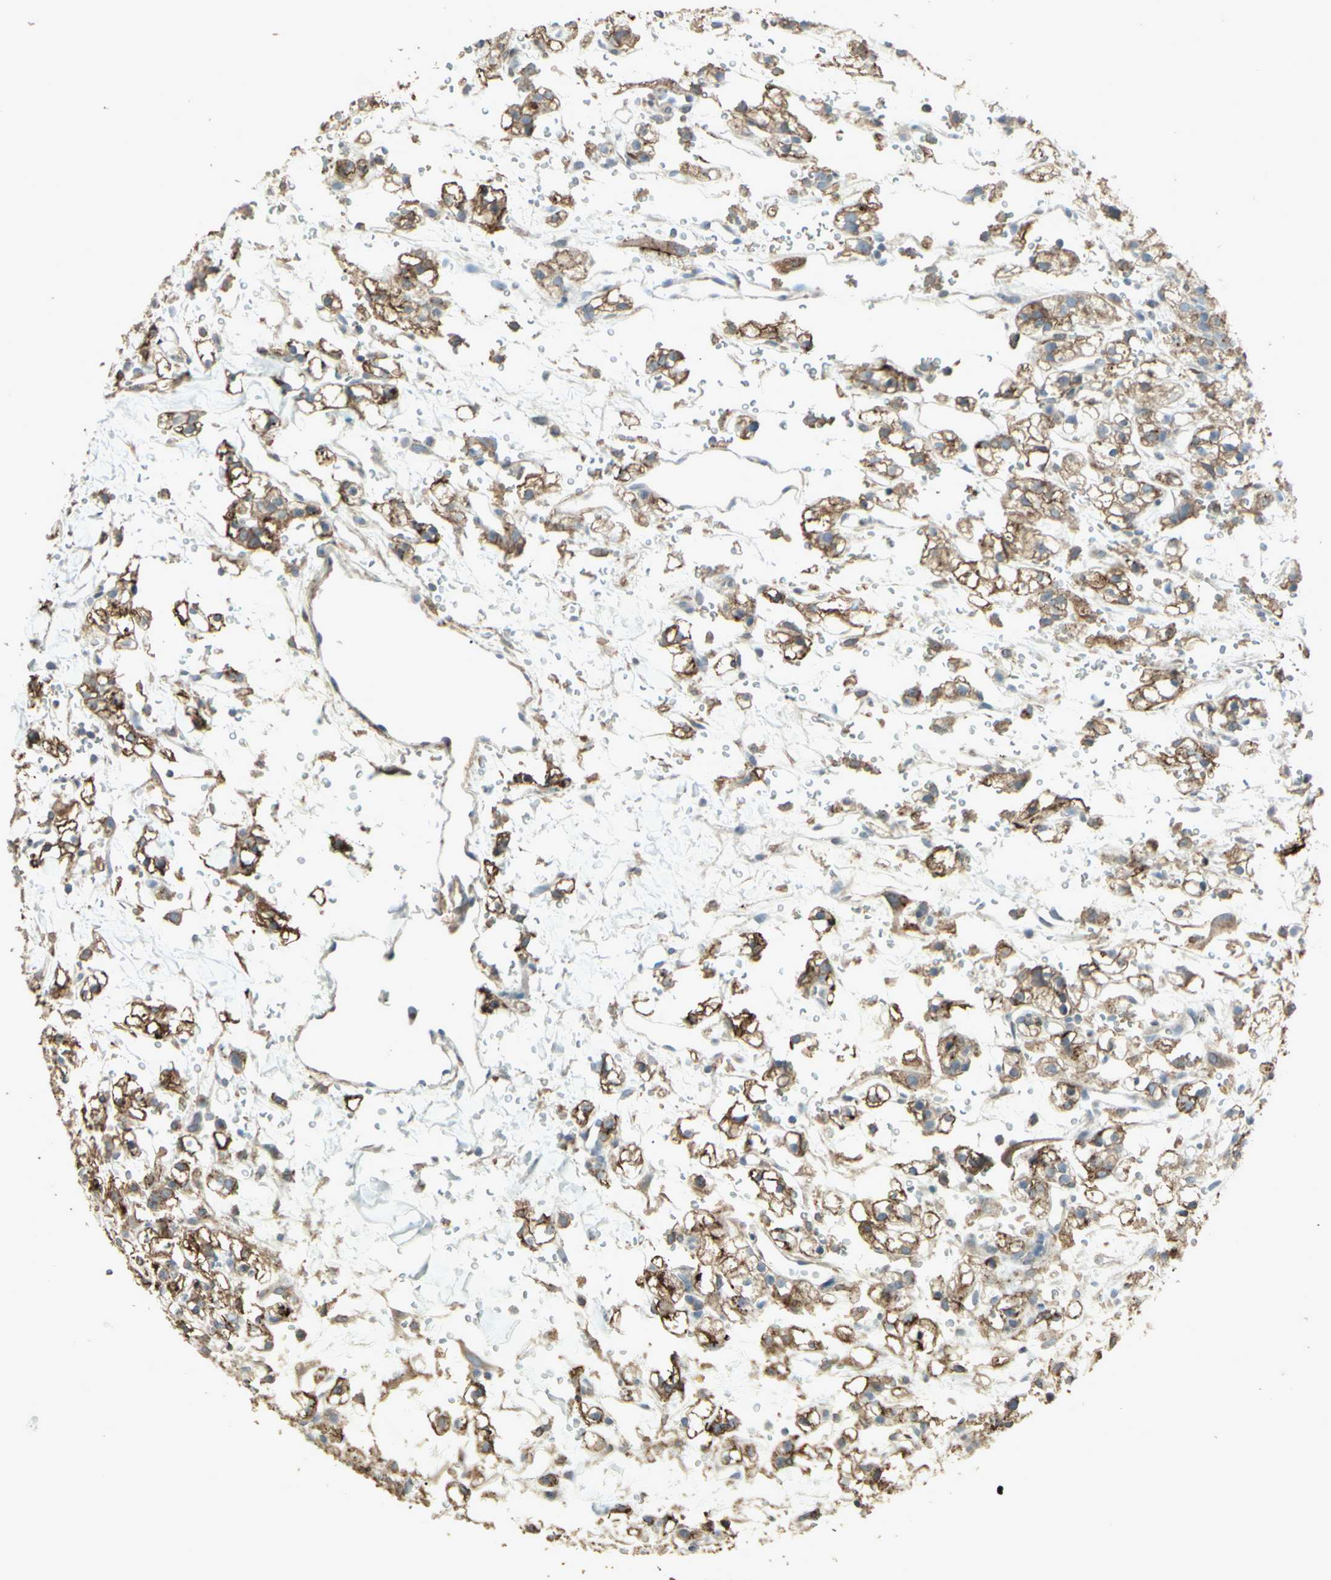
{"staining": {"intensity": "moderate", "quantity": ">75%", "location": "cytoplasmic/membranous"}, "tissue": "renal cancer", "cell_type": "Tumor cells", "image_type": "cancer", "snomed": [{"axis": "morphology", "description": "Adenocarcinoma, NOS"}, {"axis": "topography", "description": "Kidney"}], "caption": "IHC staining of renal adenocarcinoma, which reveals medium levels of moderate cytoplasmic/membranous expression in approximately >75% of tumor cells indicating moderate cytoplasmic/membranous protein staining. The staining was performed using DAB (brown) for protein detection and nuclei were counterstained in hematoxylin (blue).", "gene": "SMO", "patient": {"sex": "male", "age": 61}}